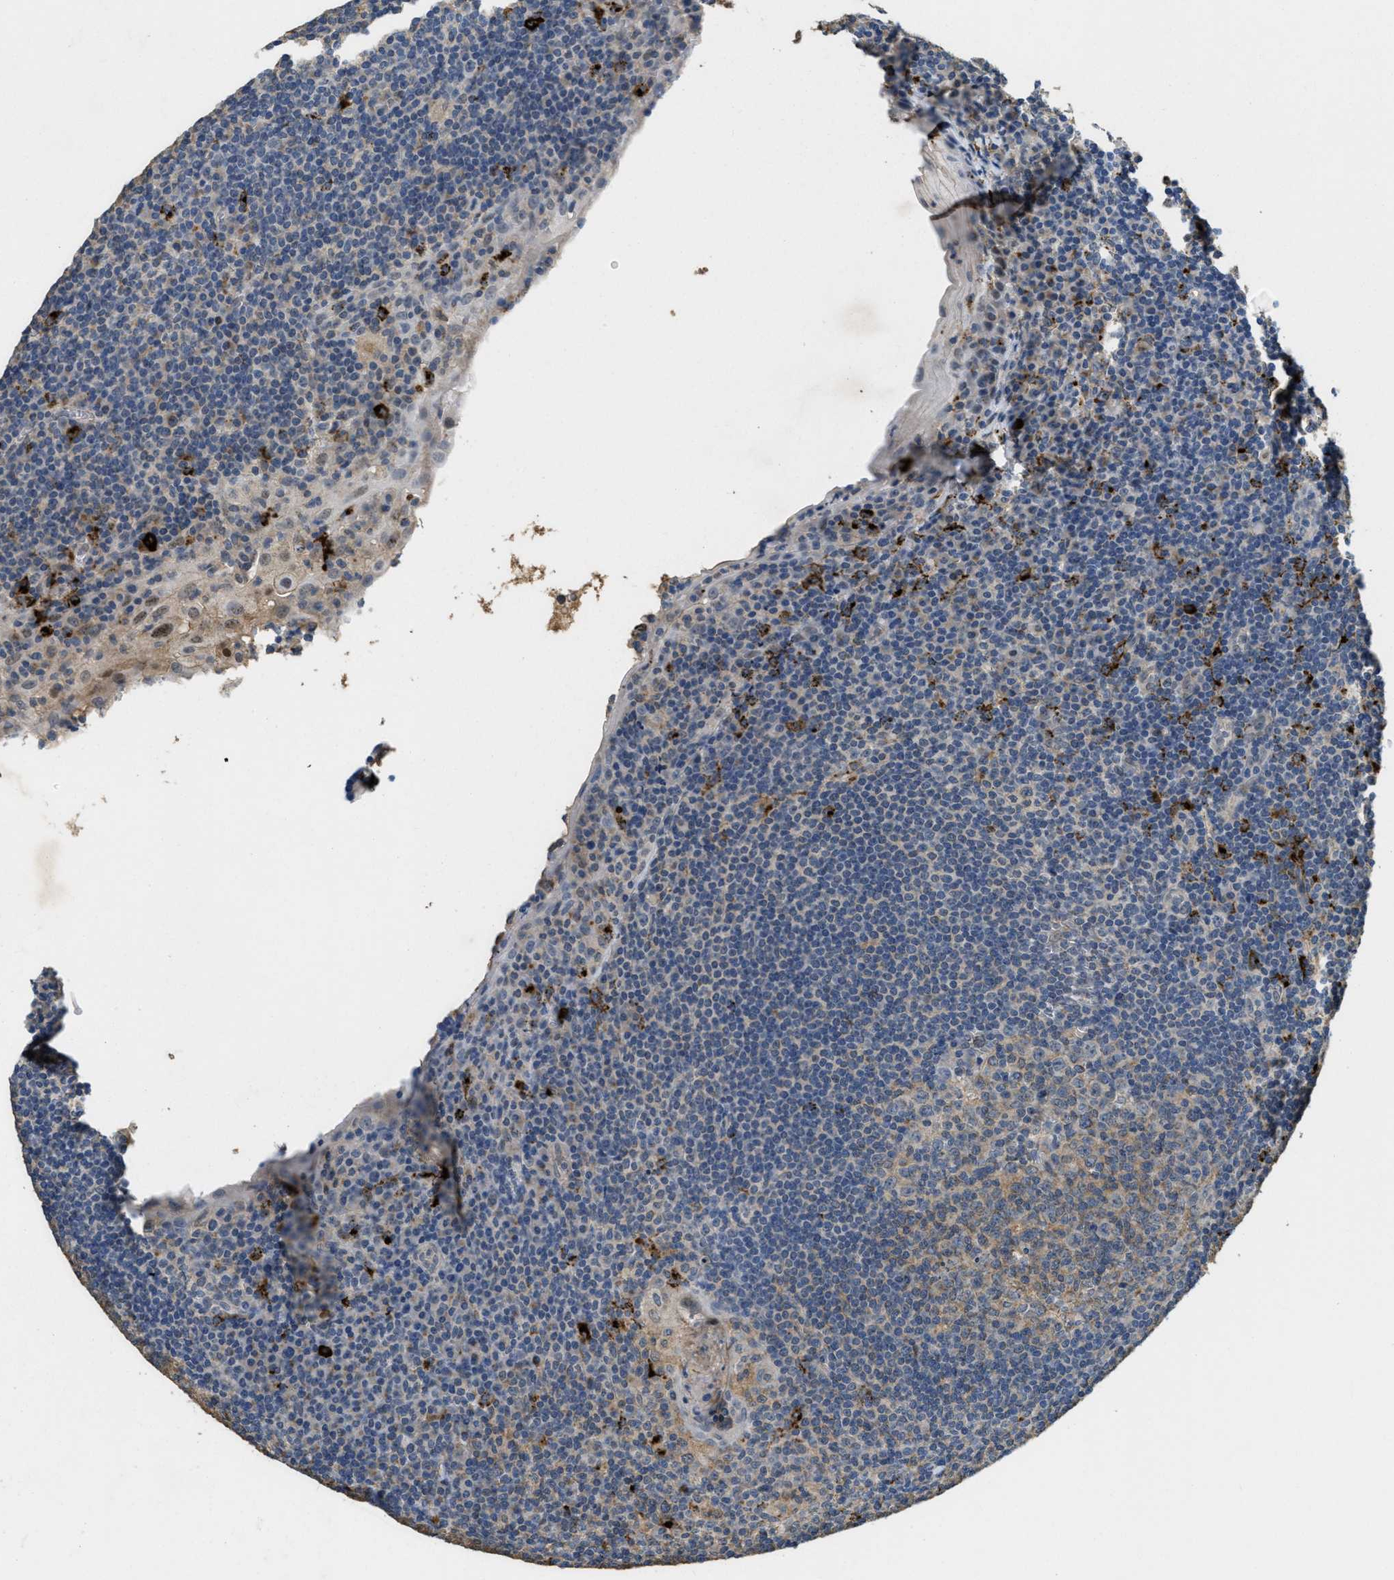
{"staining": {"intensity": "weak", "quantity": ">75%", "location": "cytoplasmic/membranous"}, "tissue": "tonsil", "cell_type": "Germinal center cells", "image_type": "normal", "snomed": [{"axis": "morphology", "description": "Normal tissue, NOS"}, {"axis": "topography", "description": "Tonsil"}], "caption": "This image shows unremarkable tonsil stained with immunohistochemistry to label a protein in brown. The cytoplasmic/membranous of germinal center cells show weak positivity for the protein. Nuclei are counter-stained blue.", "gene": "BMPR2", "patient": {"sex": "male", "age": 37}}